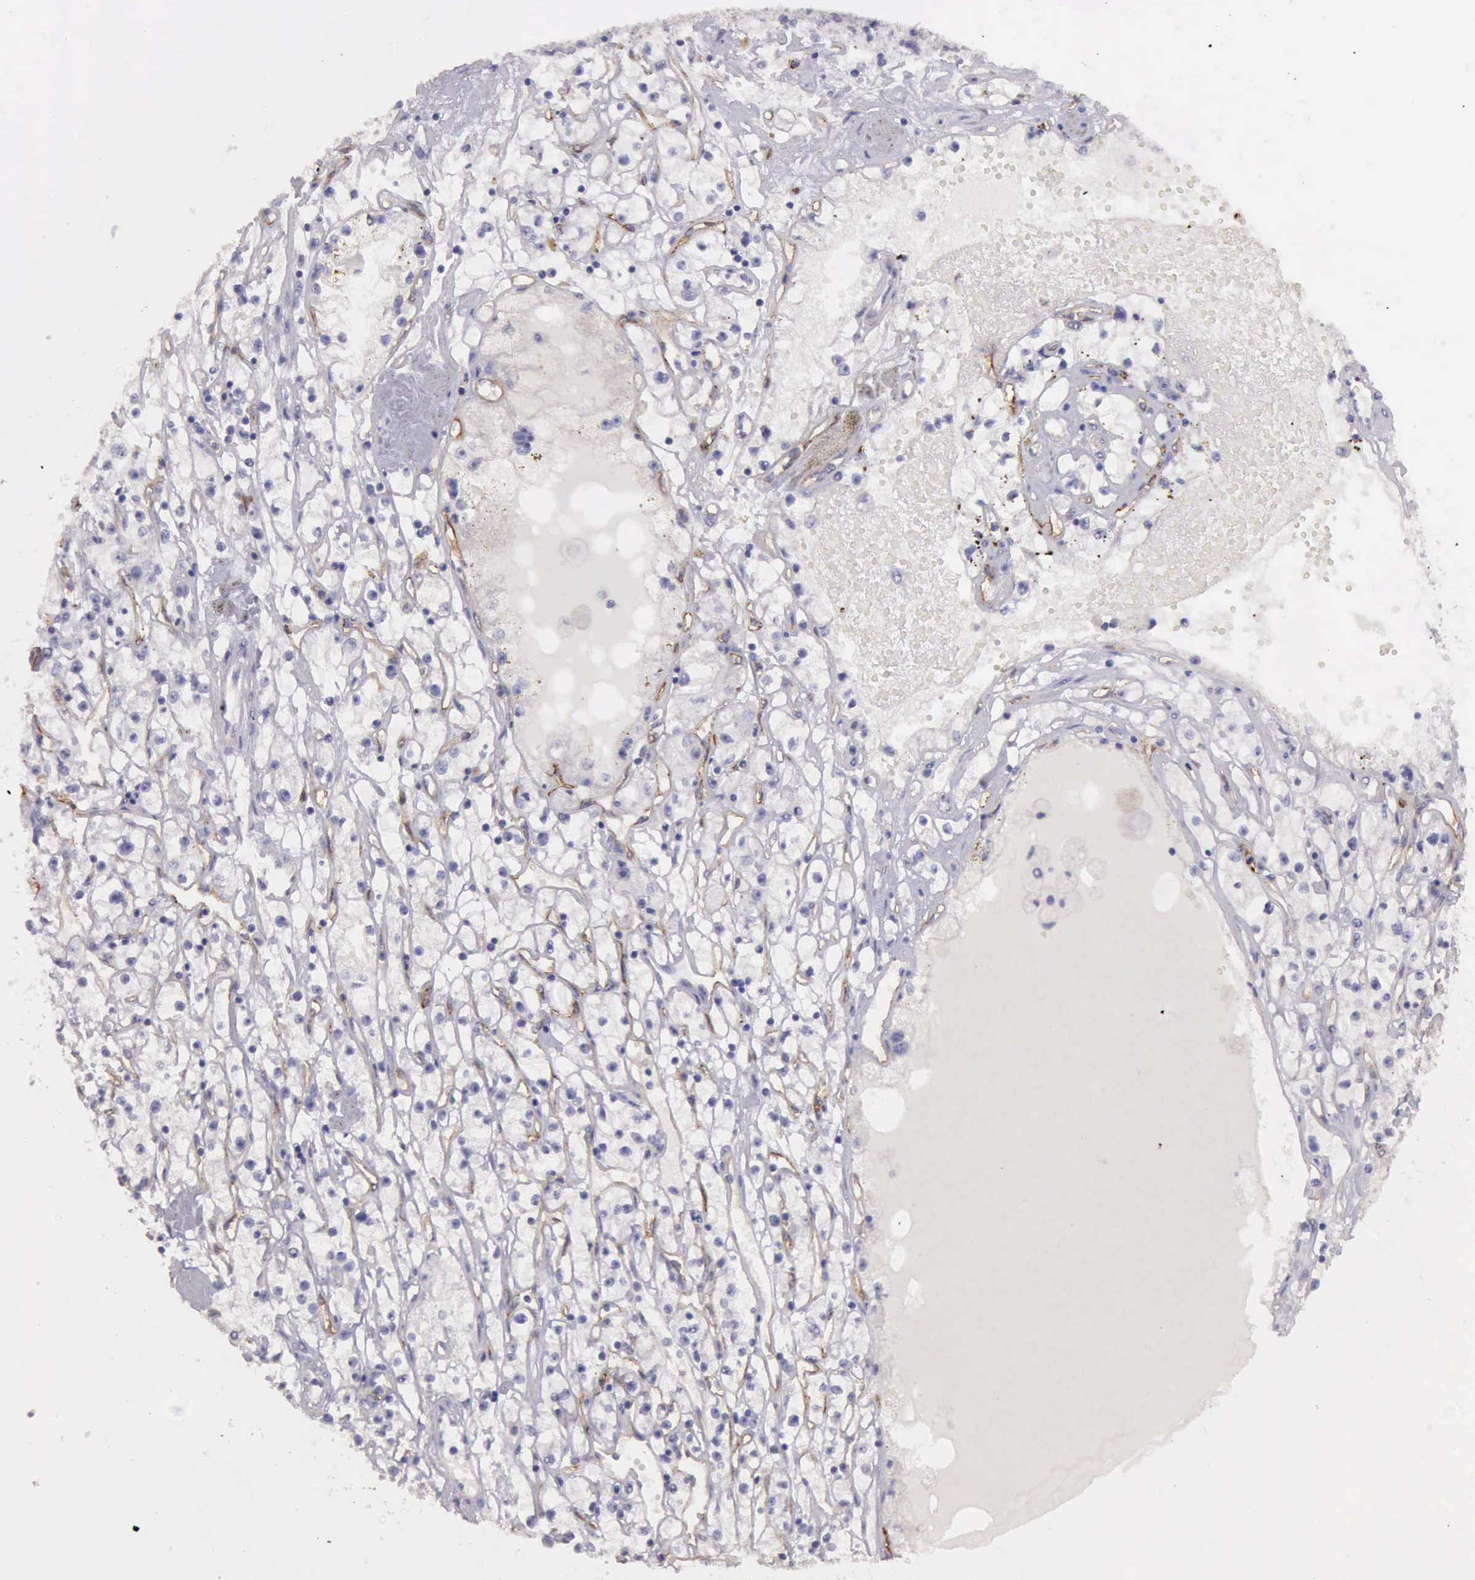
{"staining": {"intensity": "negative", "quantity": "none", "location": "none"}, "tissue": "renal cancer", "cell_type": "Tumor cells", "image_type": "cancer", "snomed": [{"axis": "morphology", "description": "Adenocarcinoma, NOS"}, {"axis": "topography", "description": "Kidney"}], "caption": "High magnification brightfield microscopy of adenocarcinoma (renal) stained with DAB (brown) and counterstained with hematoxylin (blue): tumor cells show no significant expression.", "gene": "TCEANC", "patient": {"sex": "male", "age": 56}}